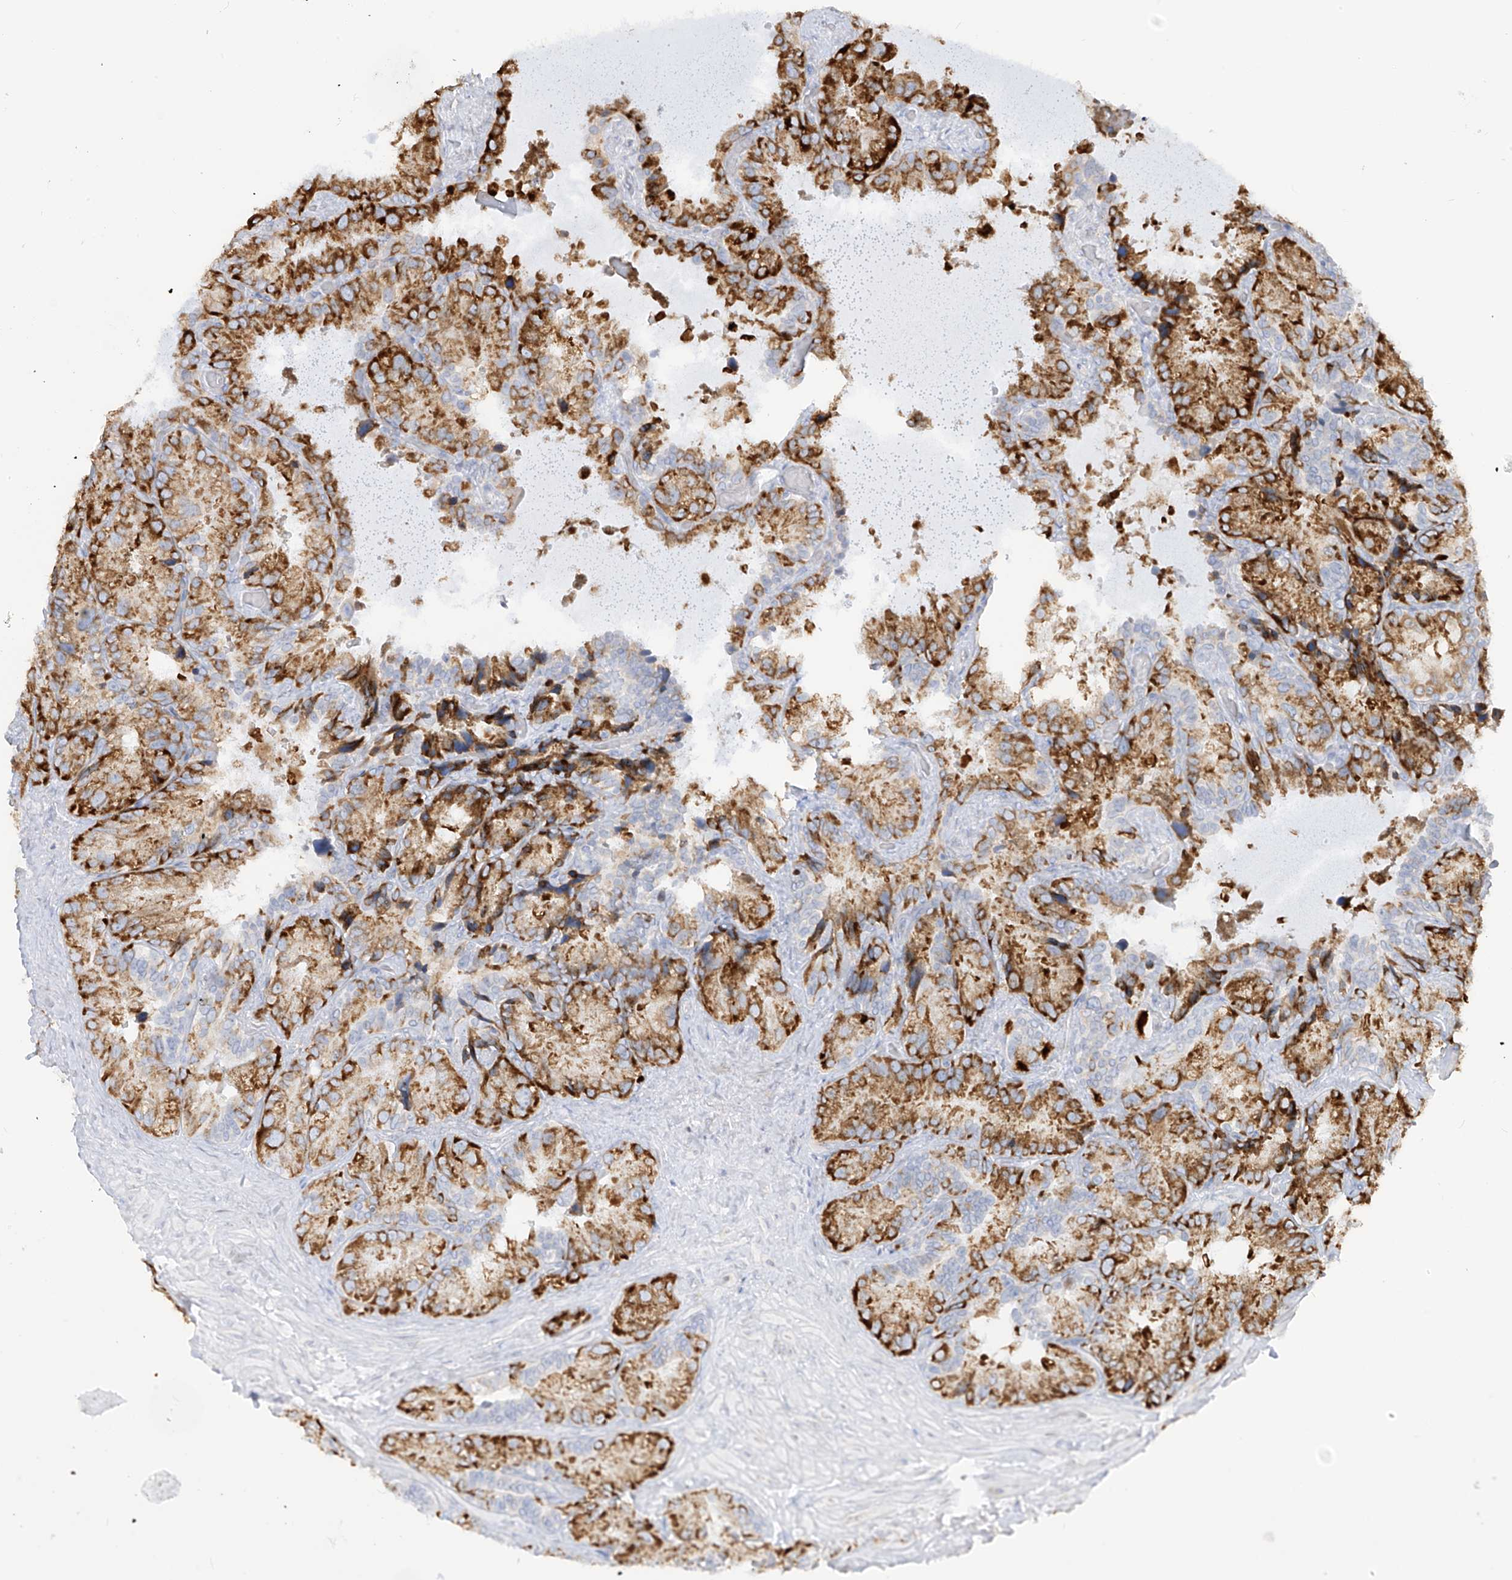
{"staining": {"intensity": "strong", "quantity": ">75%", "location": "cytoplasmic/membranous"}, "tissue": "seminal vesicle", "cell_type": "Glandular cells", "image_type": "normal", "snomed": [{"axis": "morphology", "description": "Normal tissue, NOS"}, {"axis": "topography", "description": "Prostate"}, {"axis": "topography", "description": "Seminal veicle"}], "caption": "The micrograph displays immunohistochemical staining of unremarkable seminal vesicle. There is strong cytoplasmic/membranous staining is seen in approximately >75% of glandular cells.", "gene": "LRRC59", "patient": {"sex": "male", "age": 68}}